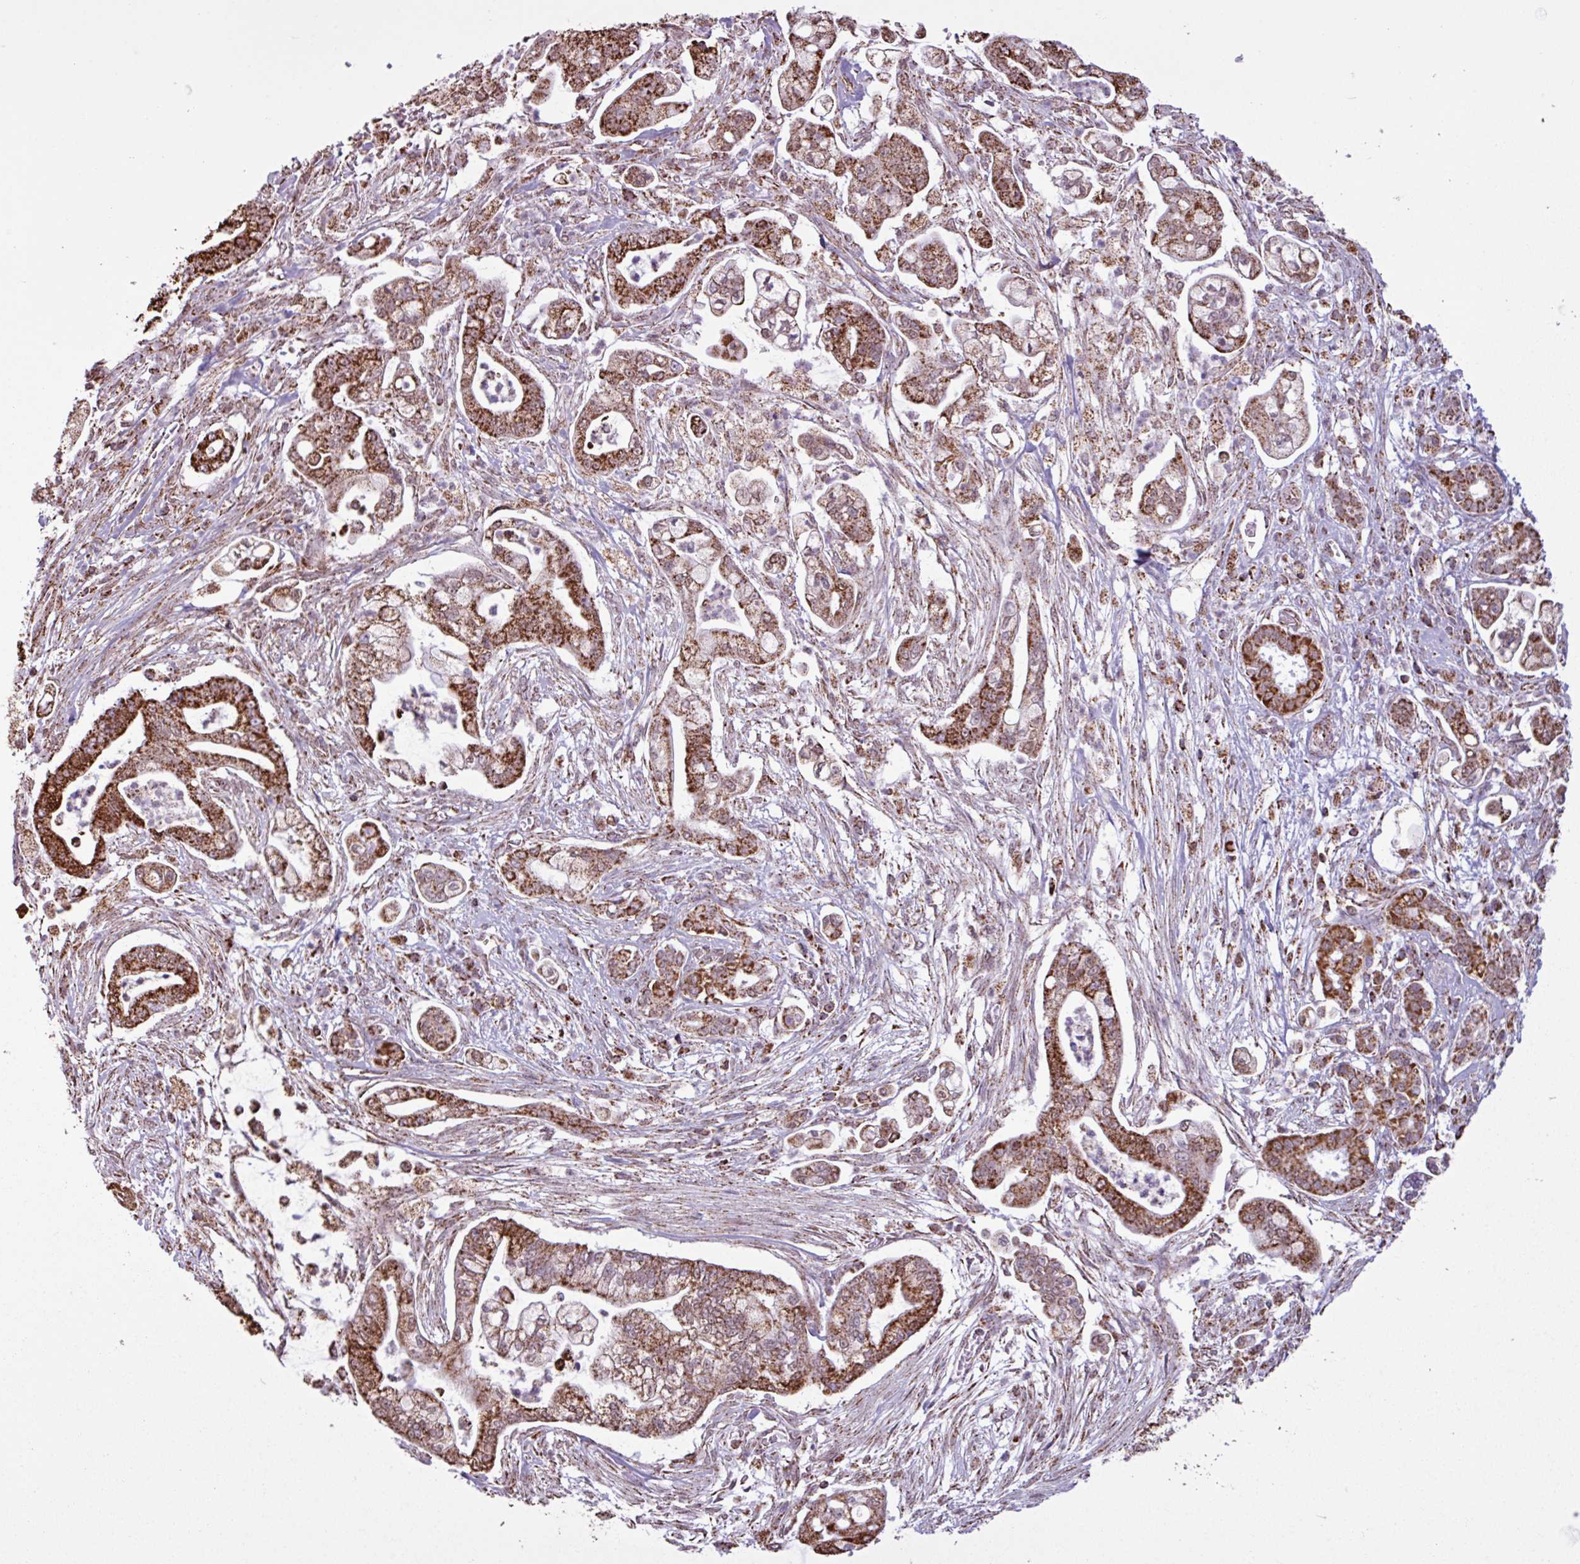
{"staining": {"intensity": "strong", "quantity": ">75%", "location": "cytoplasmic/membranous"}, "tissue": "pancreatic cancer", "cell_type": "Tumor cells", "image_type": "cancer", "snomed": [{"axis": "morphology", "description": "Adenocarcinoma, NOS"}, {"axis": "topography", "description": "Pancreas"}], "caption": "Tumor cells show strong cytoplasmic/membranous positivity in approximately >75% of cells in pancreatic cancer (adenocarcinoma).", "gene": "ALG8", "patient": {"sex": "female", "age": 69}}